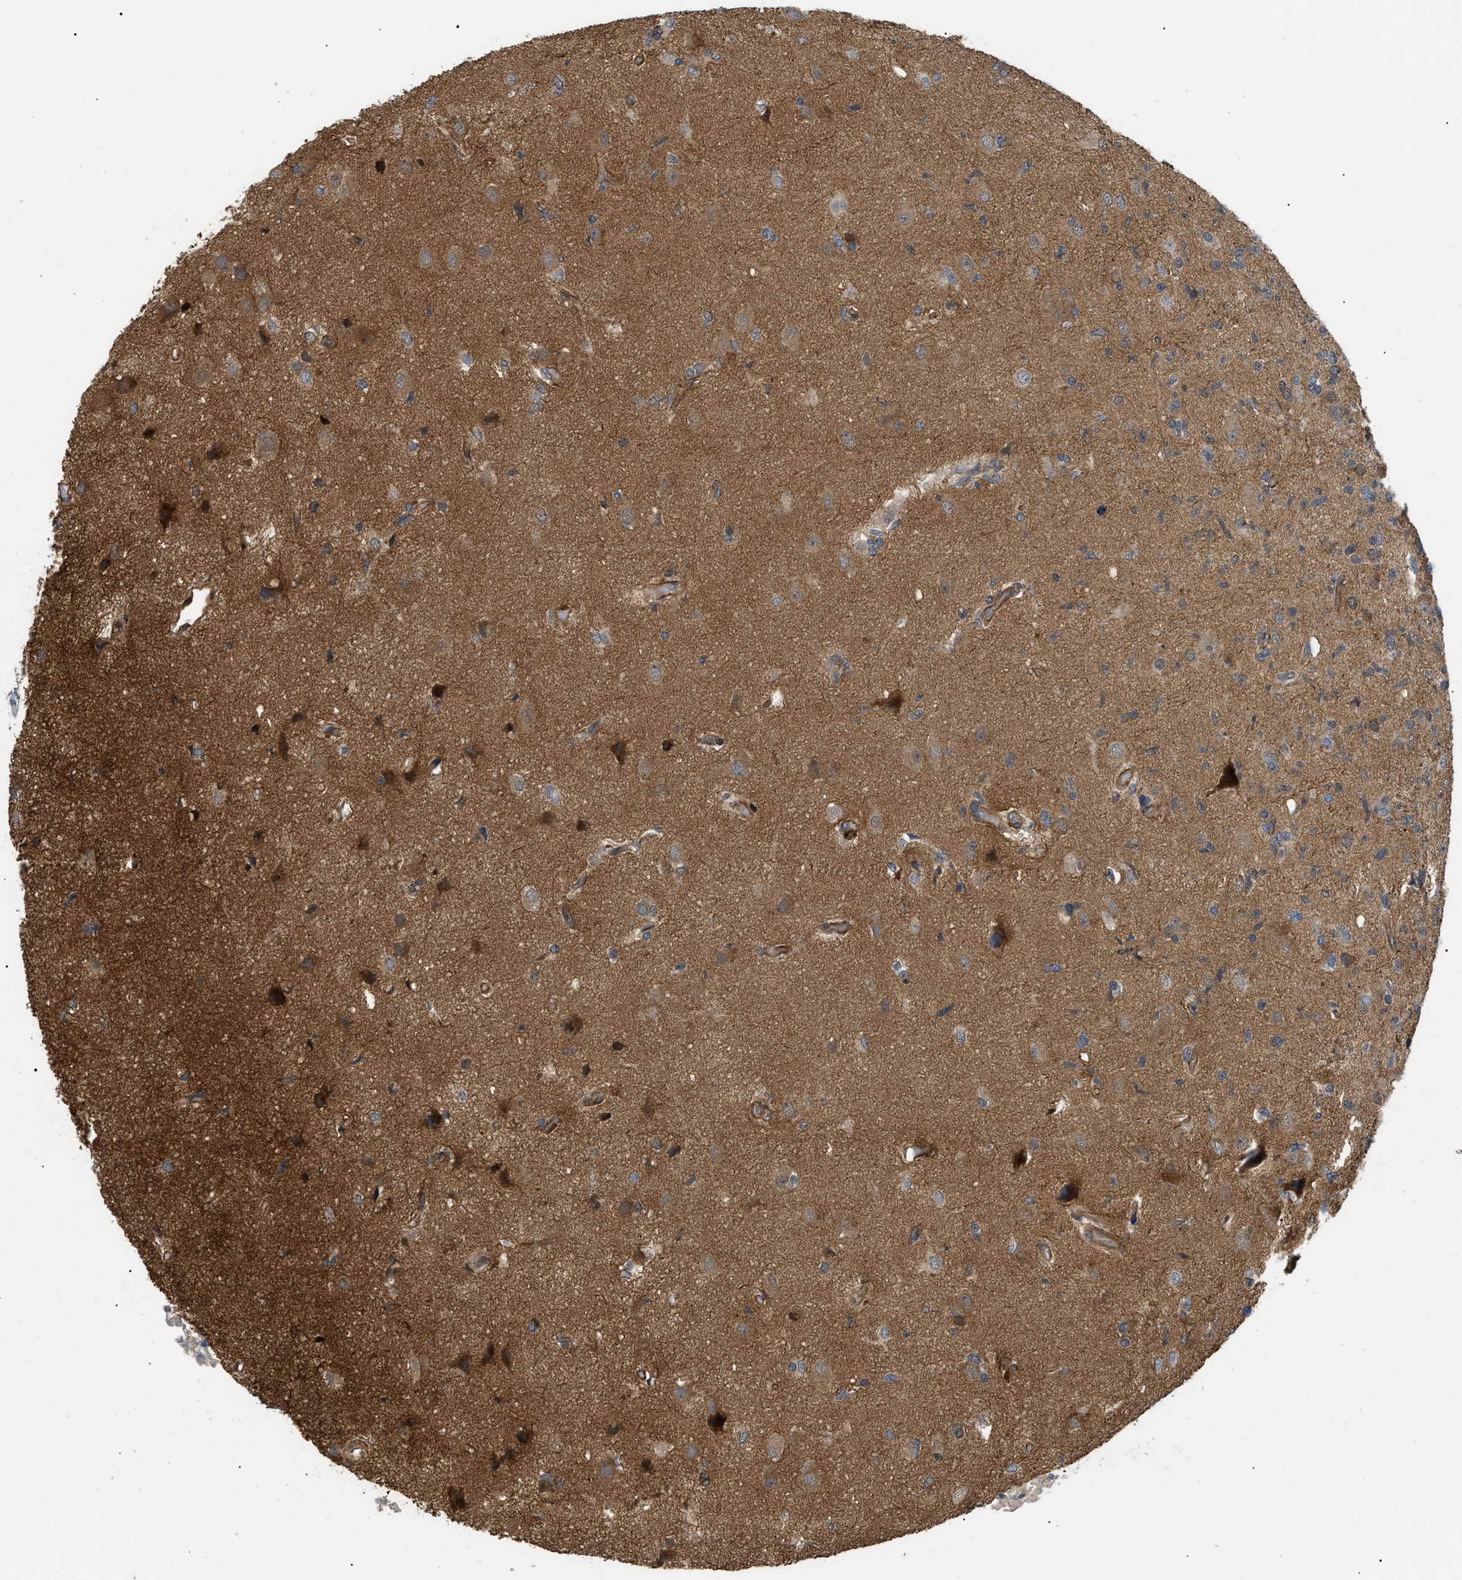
{"staining": {"intensity": "weak", "quantity": "25%-75%", "location": "cytoplasmic/membranous,nuclear"}, "tissue": "glioma", "cell_type": "Tumor cells", "image_type": "cancer", "snomed": [{"axis": "morphology", "description": "Glioma, malignant, High grade"}, {"axis": "topography", "description": "Brain"}], "caption": "About 25%-75% of tumor cells in malignant high-grade glioma exhibit weak cytoplasmic/membranous and nuclear protein expression as visualized by brown immunohistochemical staining.", "gene": "CRCP", "patient": {"sex": "female", "age": 59}}